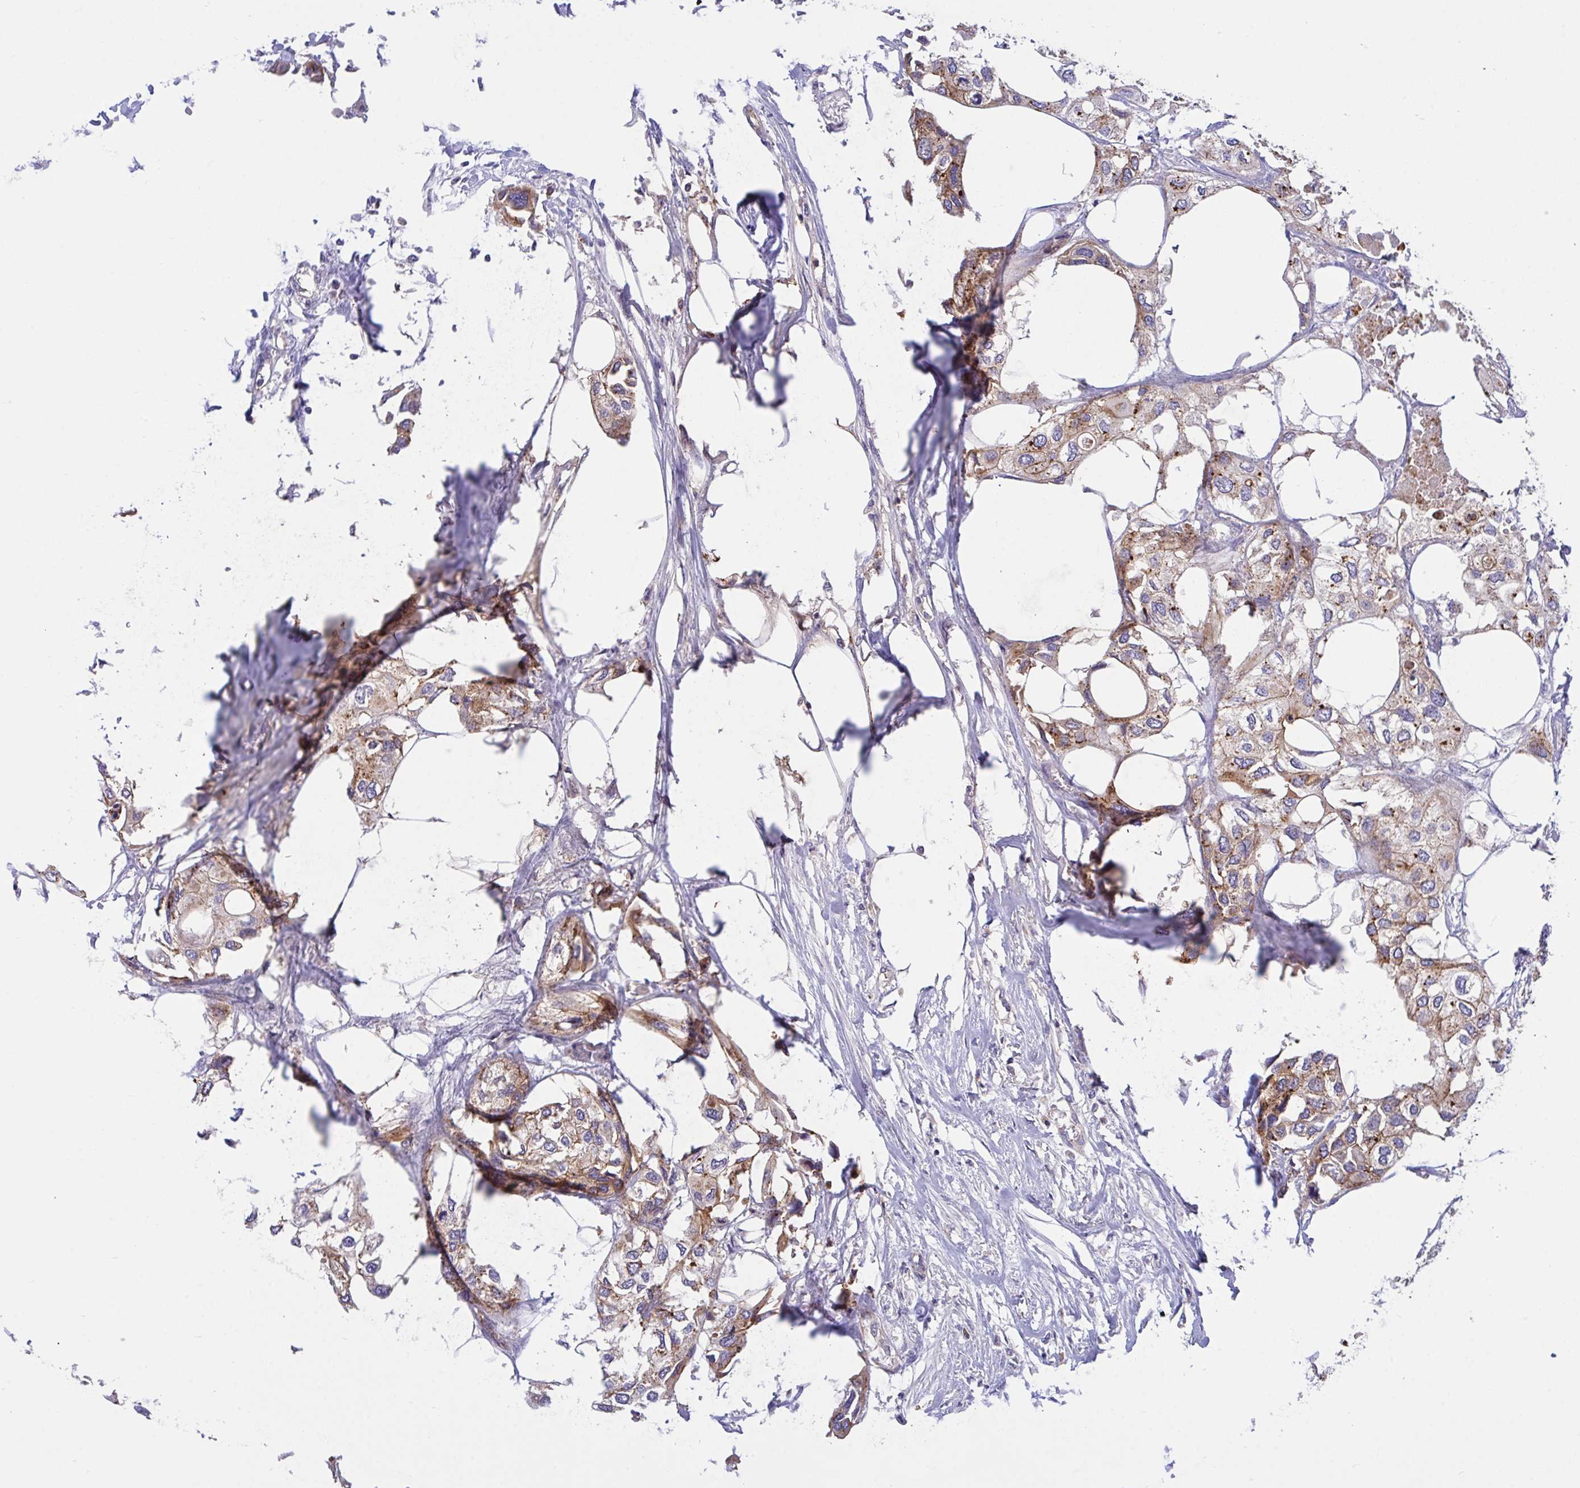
{"staining": {"intensity": "moderate", "quantity": "25%-75%", "location": "cytoplasmic/membranous"}, "tissue": "urothelial cancer", "cell_type": "Tumor cells", "image_type": "cancer", "snomed": [{"axis": "morphology", "description": "Urothelial carcinoma, High grade"}, {"axis": "topography", "description": "Urinary bladder"}], "caption": "Protein expression analysis of urothelial carcinoma (high-grade) demonstrates moderate cytoplasmic/membranous expression in approximately 25%-75% of tumor cells.", "gene": "C4orf36", "patient": {"sex": "male", "age": 64}}